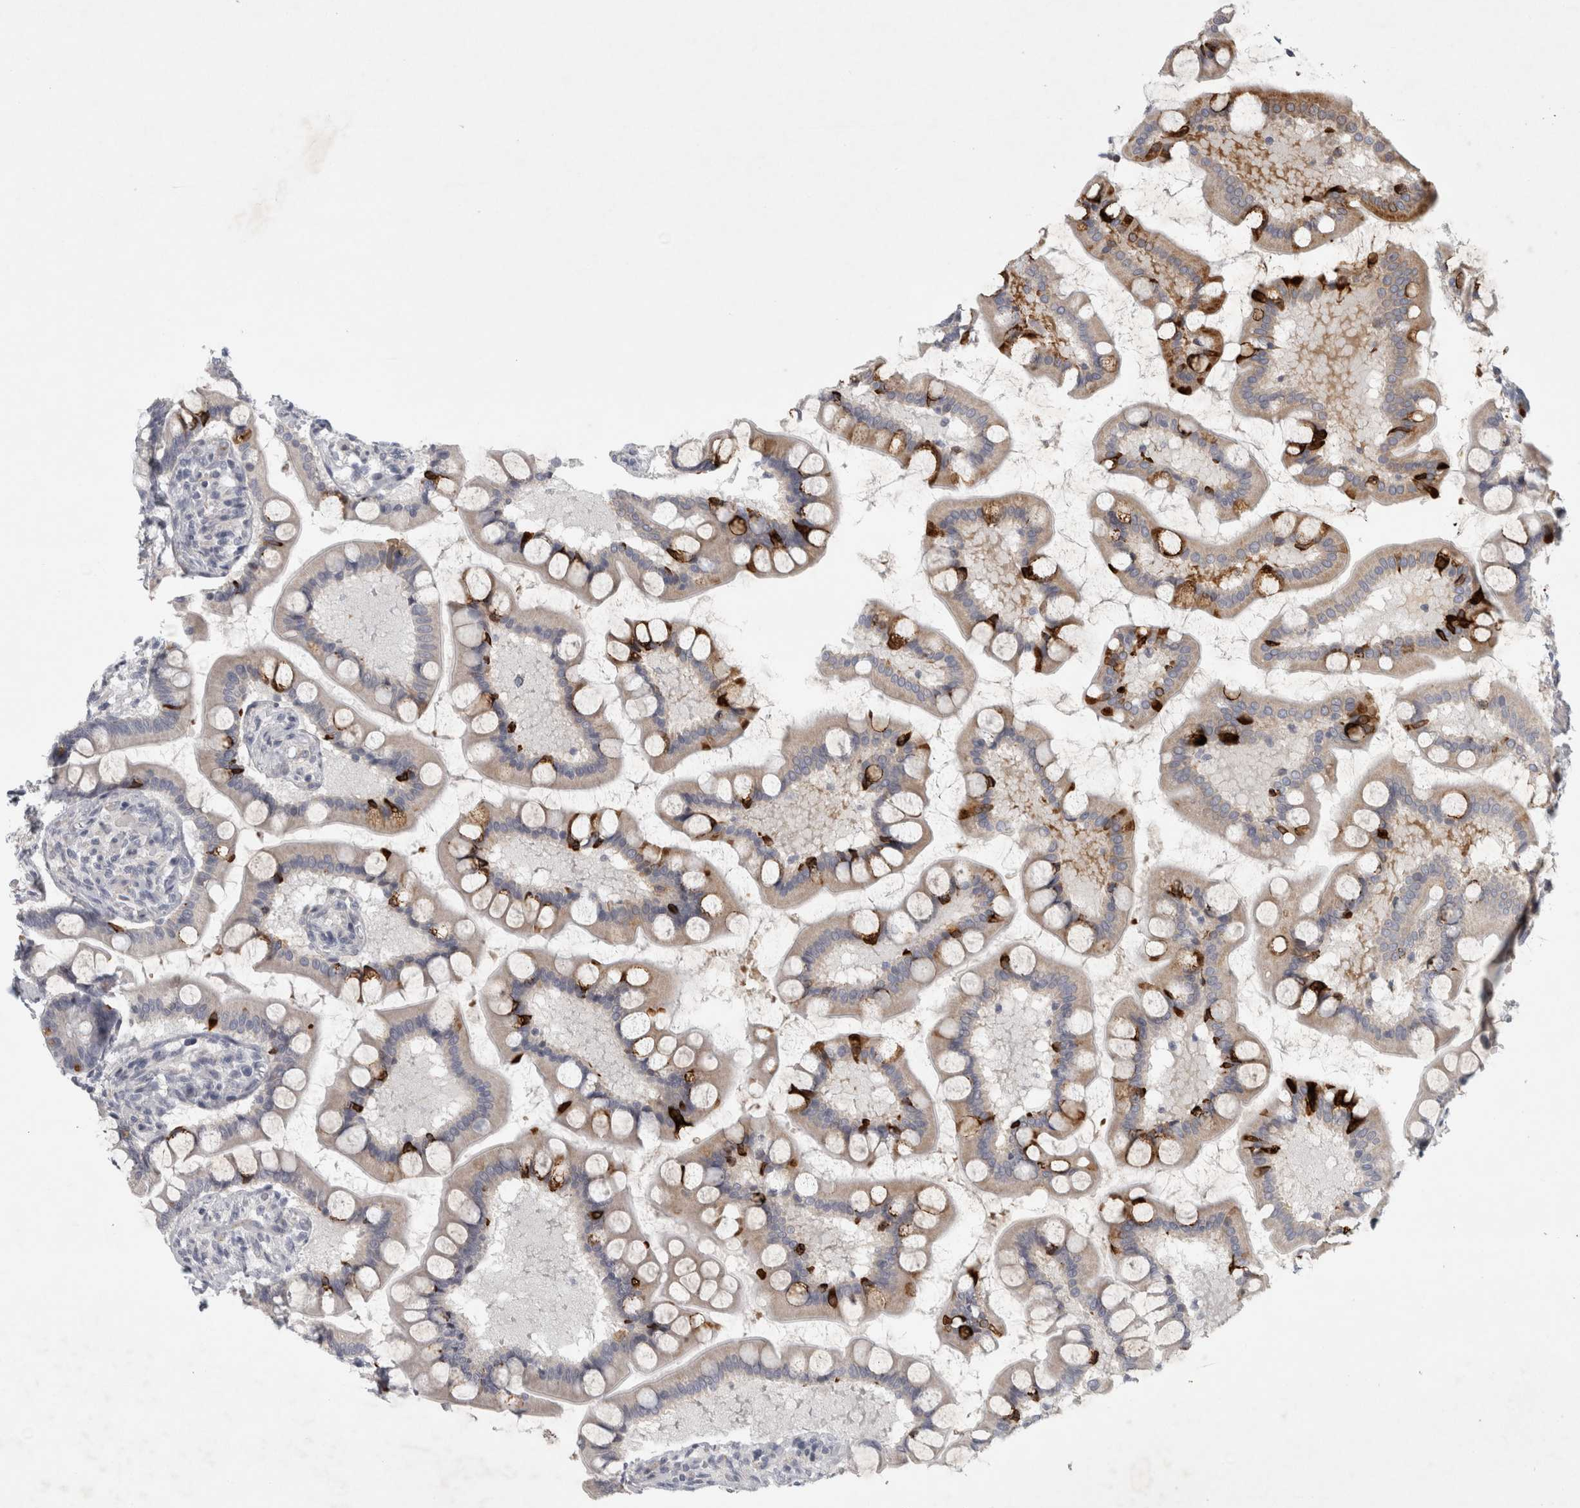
{"staining": {"intensity": "strong", "quantity": "<25%", "location": "cytoplasmic/membranous"}, "tissue": "small intestine", "cell_type": "Glandular cells", "image_type": "normal", "snomed": [{"axis": "morphology", "description": "Normal tissue, NOS"}, {"axis": "topography", "description": "Small intestine"}], "caption": "An image of small intestine stained for a protein shows strong cytoplasmic/membranous brown staining in glandular cells.", "gene": "PTPRN2", "patient": {"sex": "male", "age": 41}}